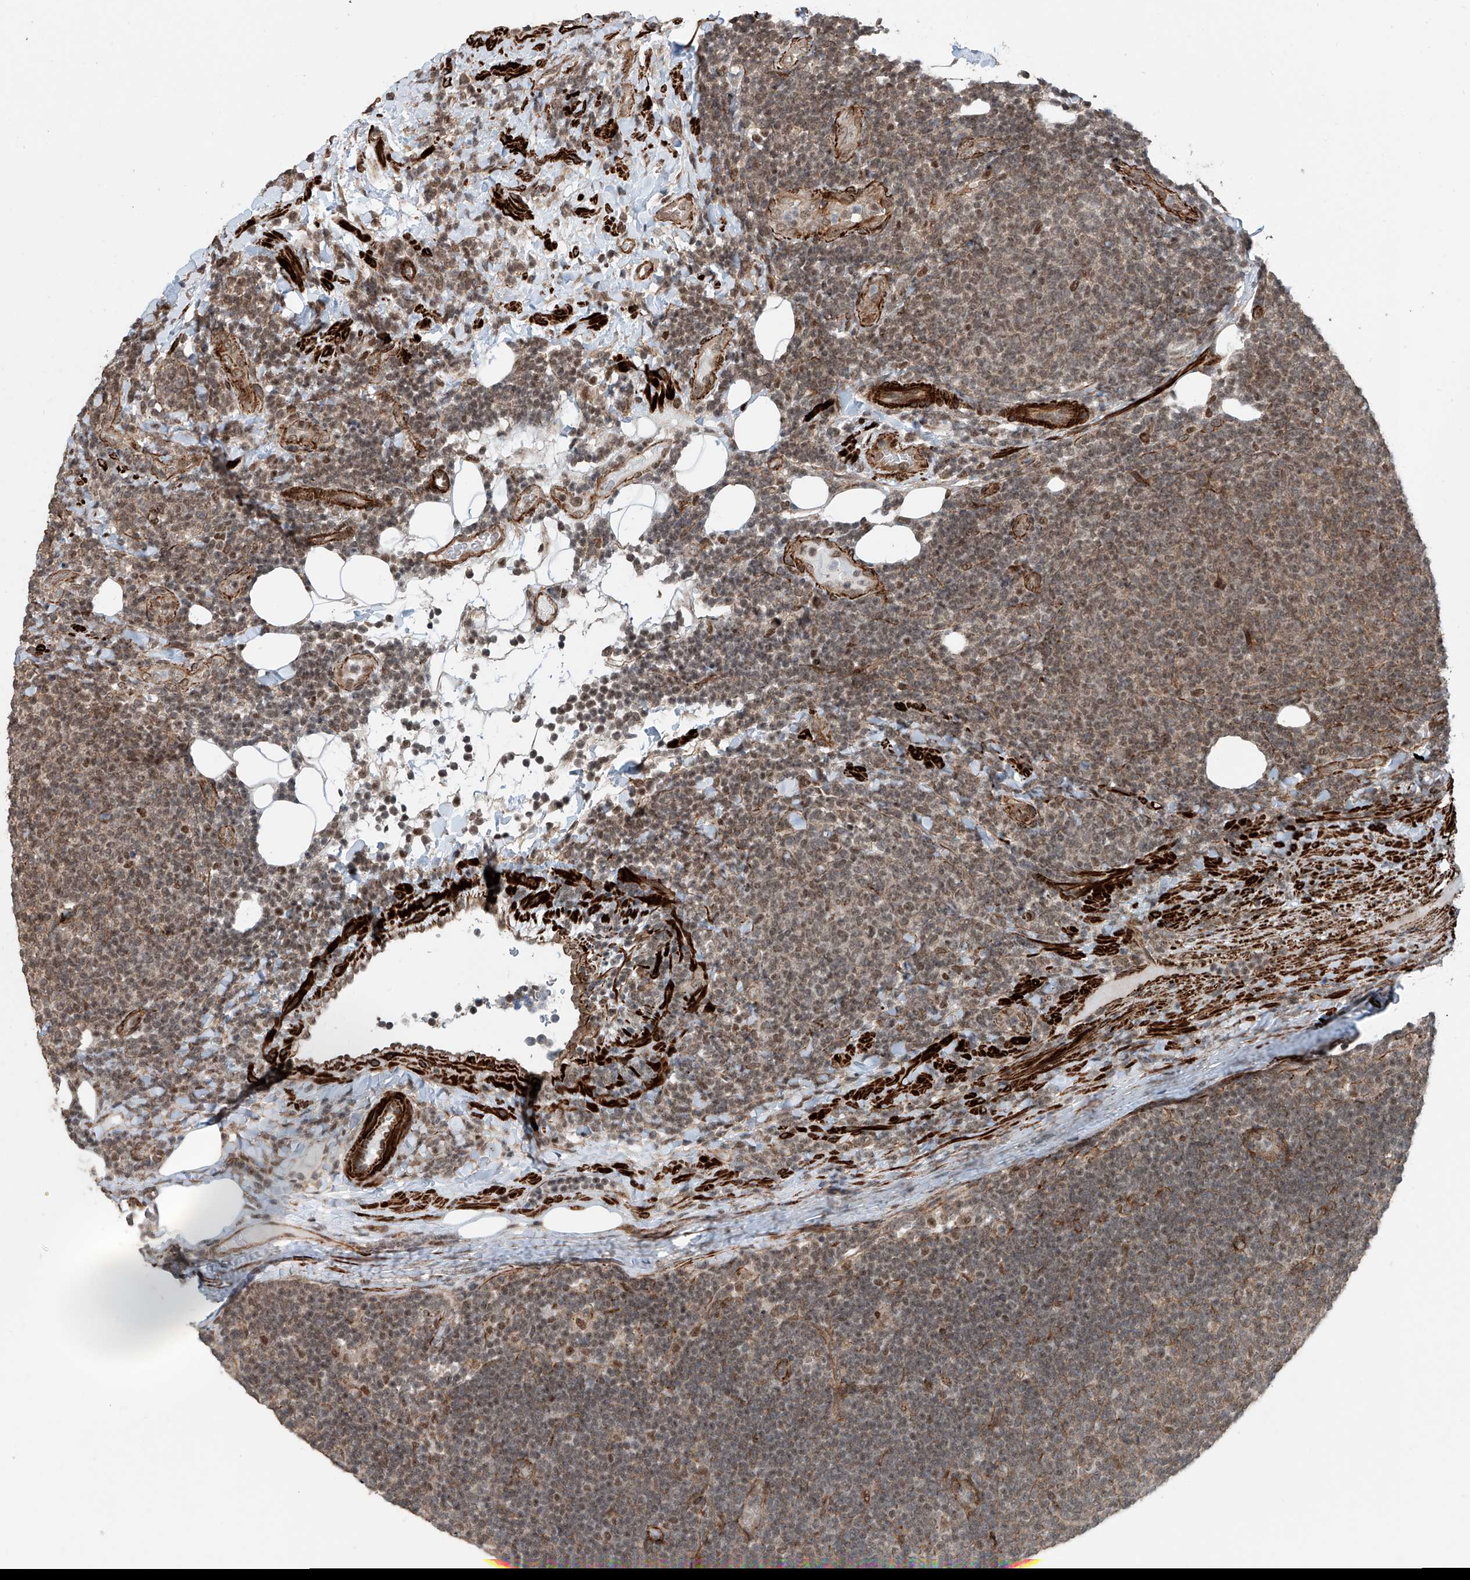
{"staining": {"intensity": "weak", "quantity": "25%-75%", "location": "cytoplasmic/membranous,nuclear"}, "tissue": "lymphoma", "cell_type": "Tumor cells", "image_type": "cancer", "snomed": [{"axis": "morphology", "description": "Malignant lymphoma, non-Hodgkin's type, Low grade"}, {"axis": "topography", "description": "Lymph node"}], "caption": "This is an image of IHC staining of lymphoma, which shows weak staining in the cytoplasmic/membranous and nuclear of tumor cells.", "gene": "SDE2", "patient": {"sex": "male", "age": 66}}